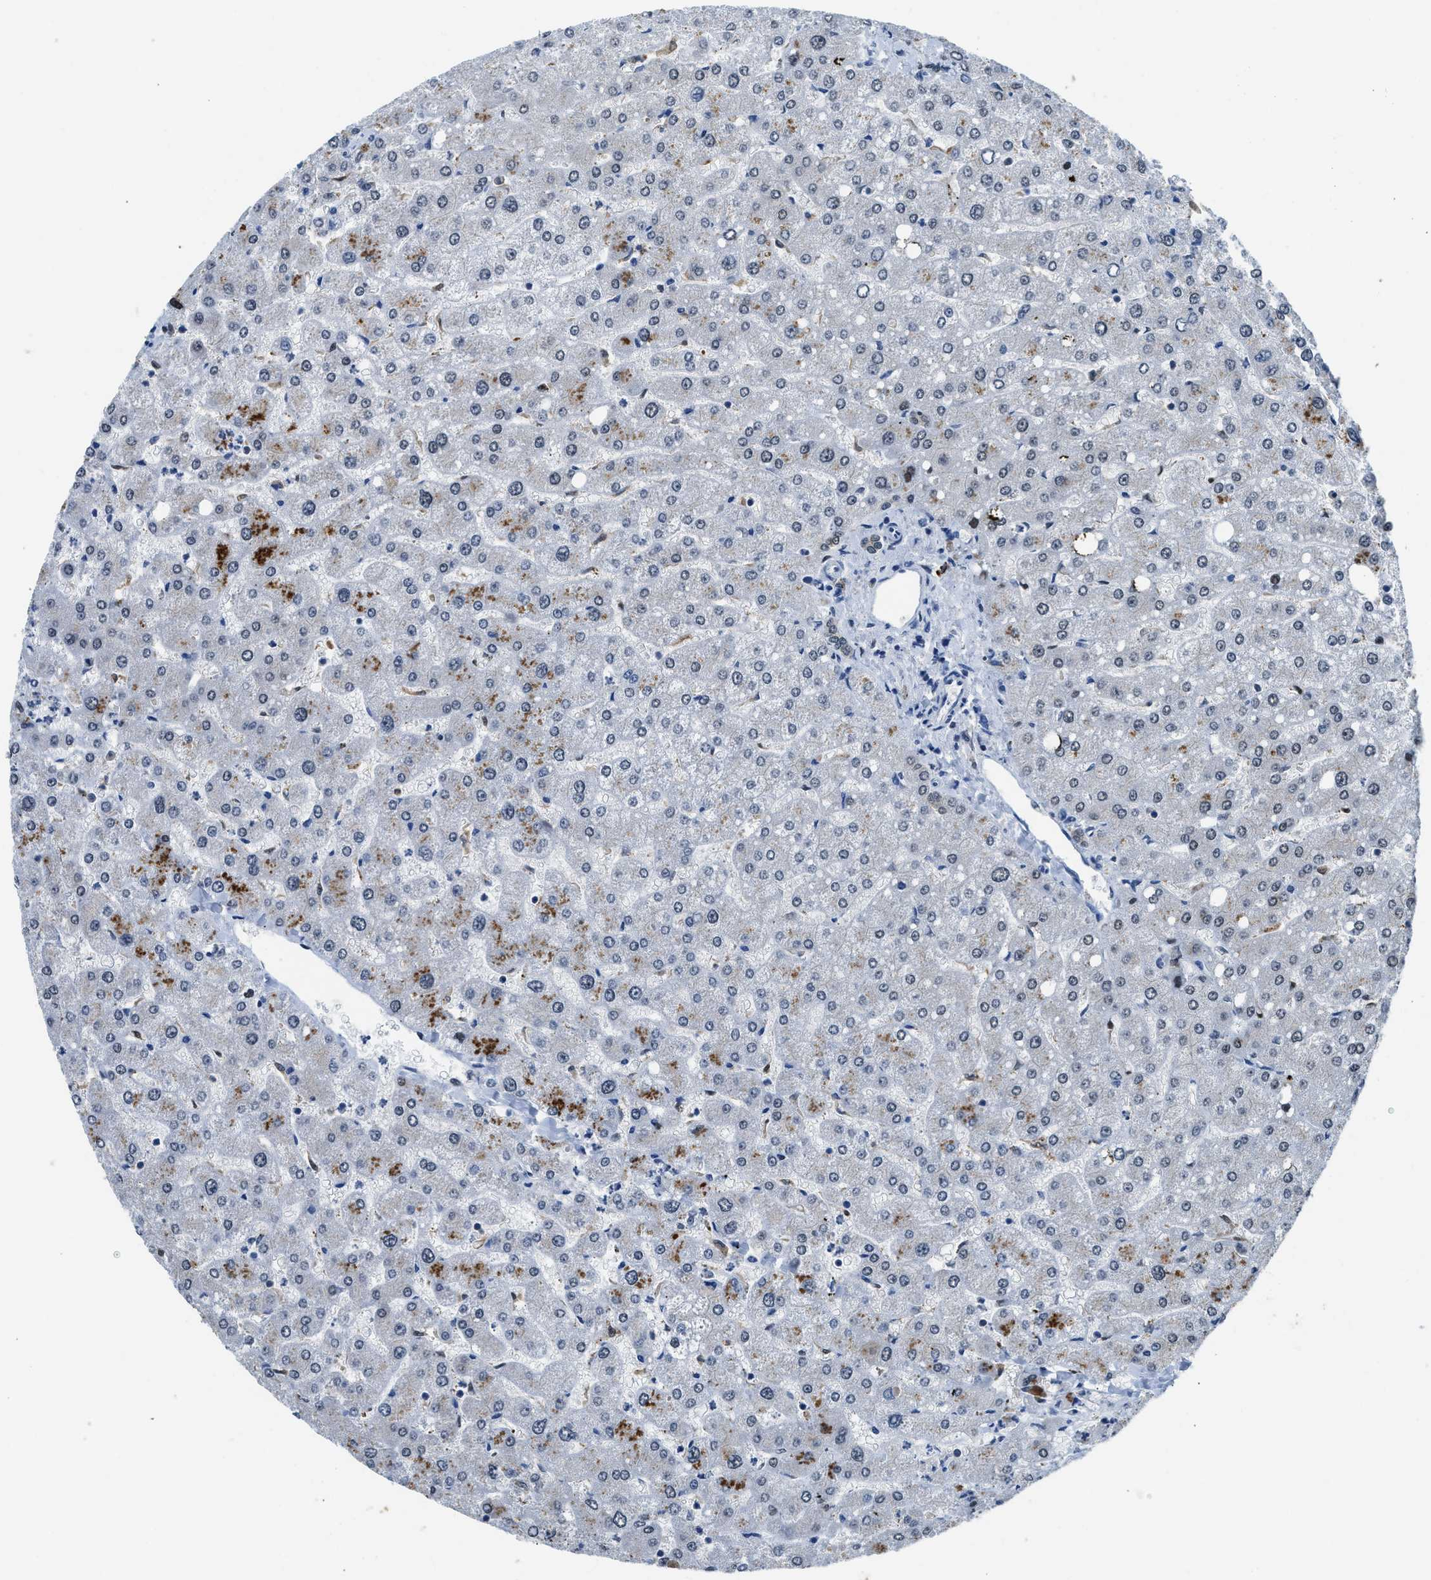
{"staining": {"intensity": "weak", "quantity": "25%-75%", "location": "cytoplasmic/membranous"}, "tissue": "liver", "cell_type": "Cholangiocytes", "image_type": "normal", "snomed": [{"axis": "morphology", "description": "Normal tissue, NOS"}, {"axis": "topography", "description": "Liver"}], "caption": "High-magnification brightfield microscopy of normal liver stained with DAB (brown) and counterstained with hematoxylin (blue). cholangiocytes exhibit weak cytoplasmic/membranous positivity is present in approximately25%-75% of cells. The staining was performed using DAB (3,3'-diaminobenzidine), with brown indicating positive protein expression. Nuclei are stained blue with hematoxylin.", "gene": "ALX1", "patient": {"sex": "male", "age": 55}}